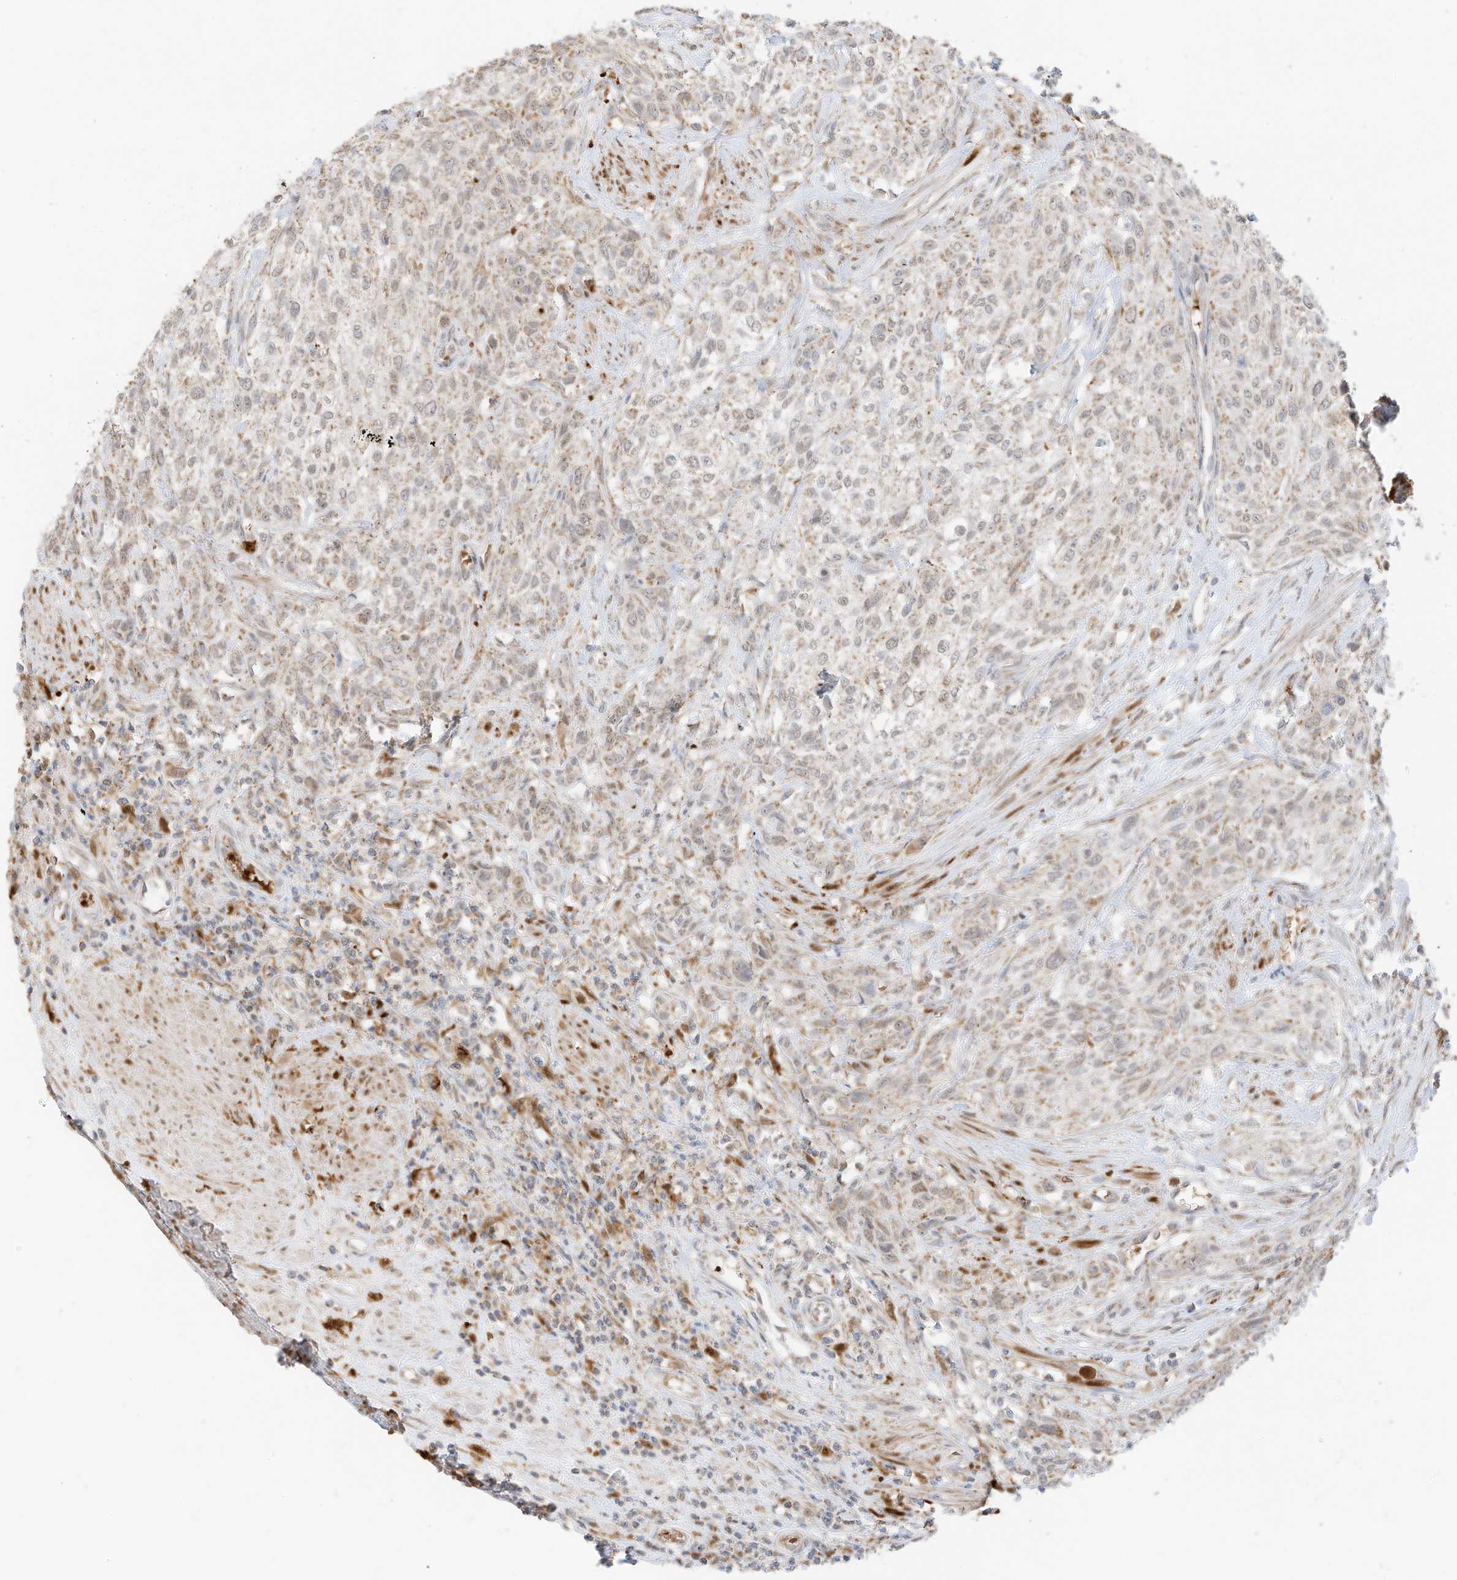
{"staining": {"intensity": "weak", "quantity": ">75%", "location": "cytoplasmic/membranous"}, "tissue": "urothelial cancer", "cell_type": "Tumor cells", "image_type": "cancer", "snomed": [{"axis": "morphology", "description": "Urothelial carcinoma, High grade"}, {"axis": "topography", "description": "Urinary bladder"}], "caption": "This photomicrograph shows IHC staining of human urothelial cancer, with low weak cytoplasmic/membranous positivity in approximately >75% of tumor cells.", "gene": "MTUS2", "patient": {"sex": "male", "age": 35}}